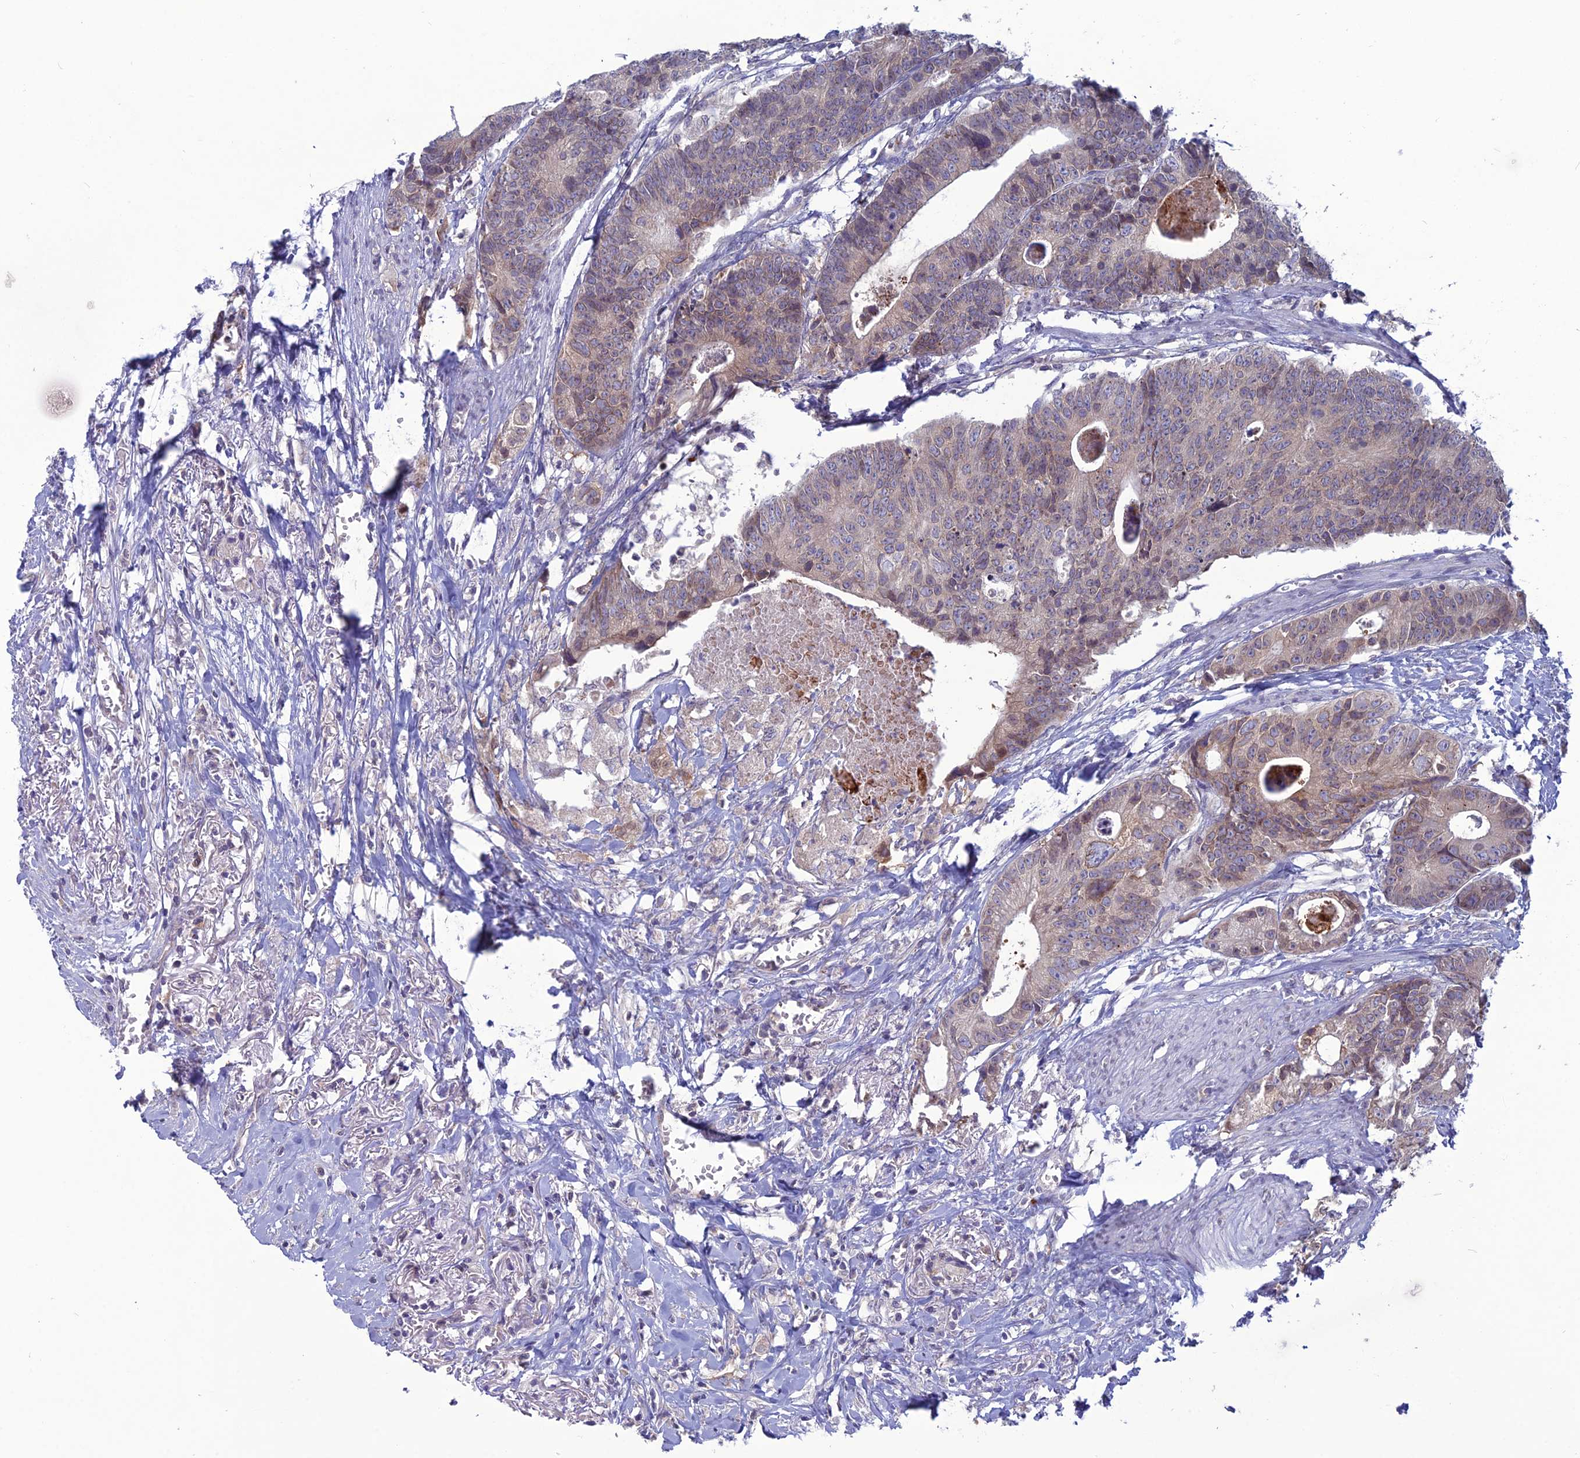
{"staining": {"intensity": "weak", "quantity": "25%-75%", "location": "cytoplasmic/membranous"}, "tissue": "colorectal cancer", "cell_type": "Tumor cells", "image_type": "cancer", "snomed": [{"axis": "morphology", "description": "Adenocarcinoma, NOS"}, {"axis": "topography", "description": "Colon"}], "caption": "Immunohistochemical staining of colorectal adenocarcinoma shows weak cytoplasmic/membranous protein positivity in approximately 25%-75% of tumor cells. (Brightfield microscopy of DAB IHC at high magnification).", "gene": "WDR46", "patient": {"sex": "female", "age": 57}}